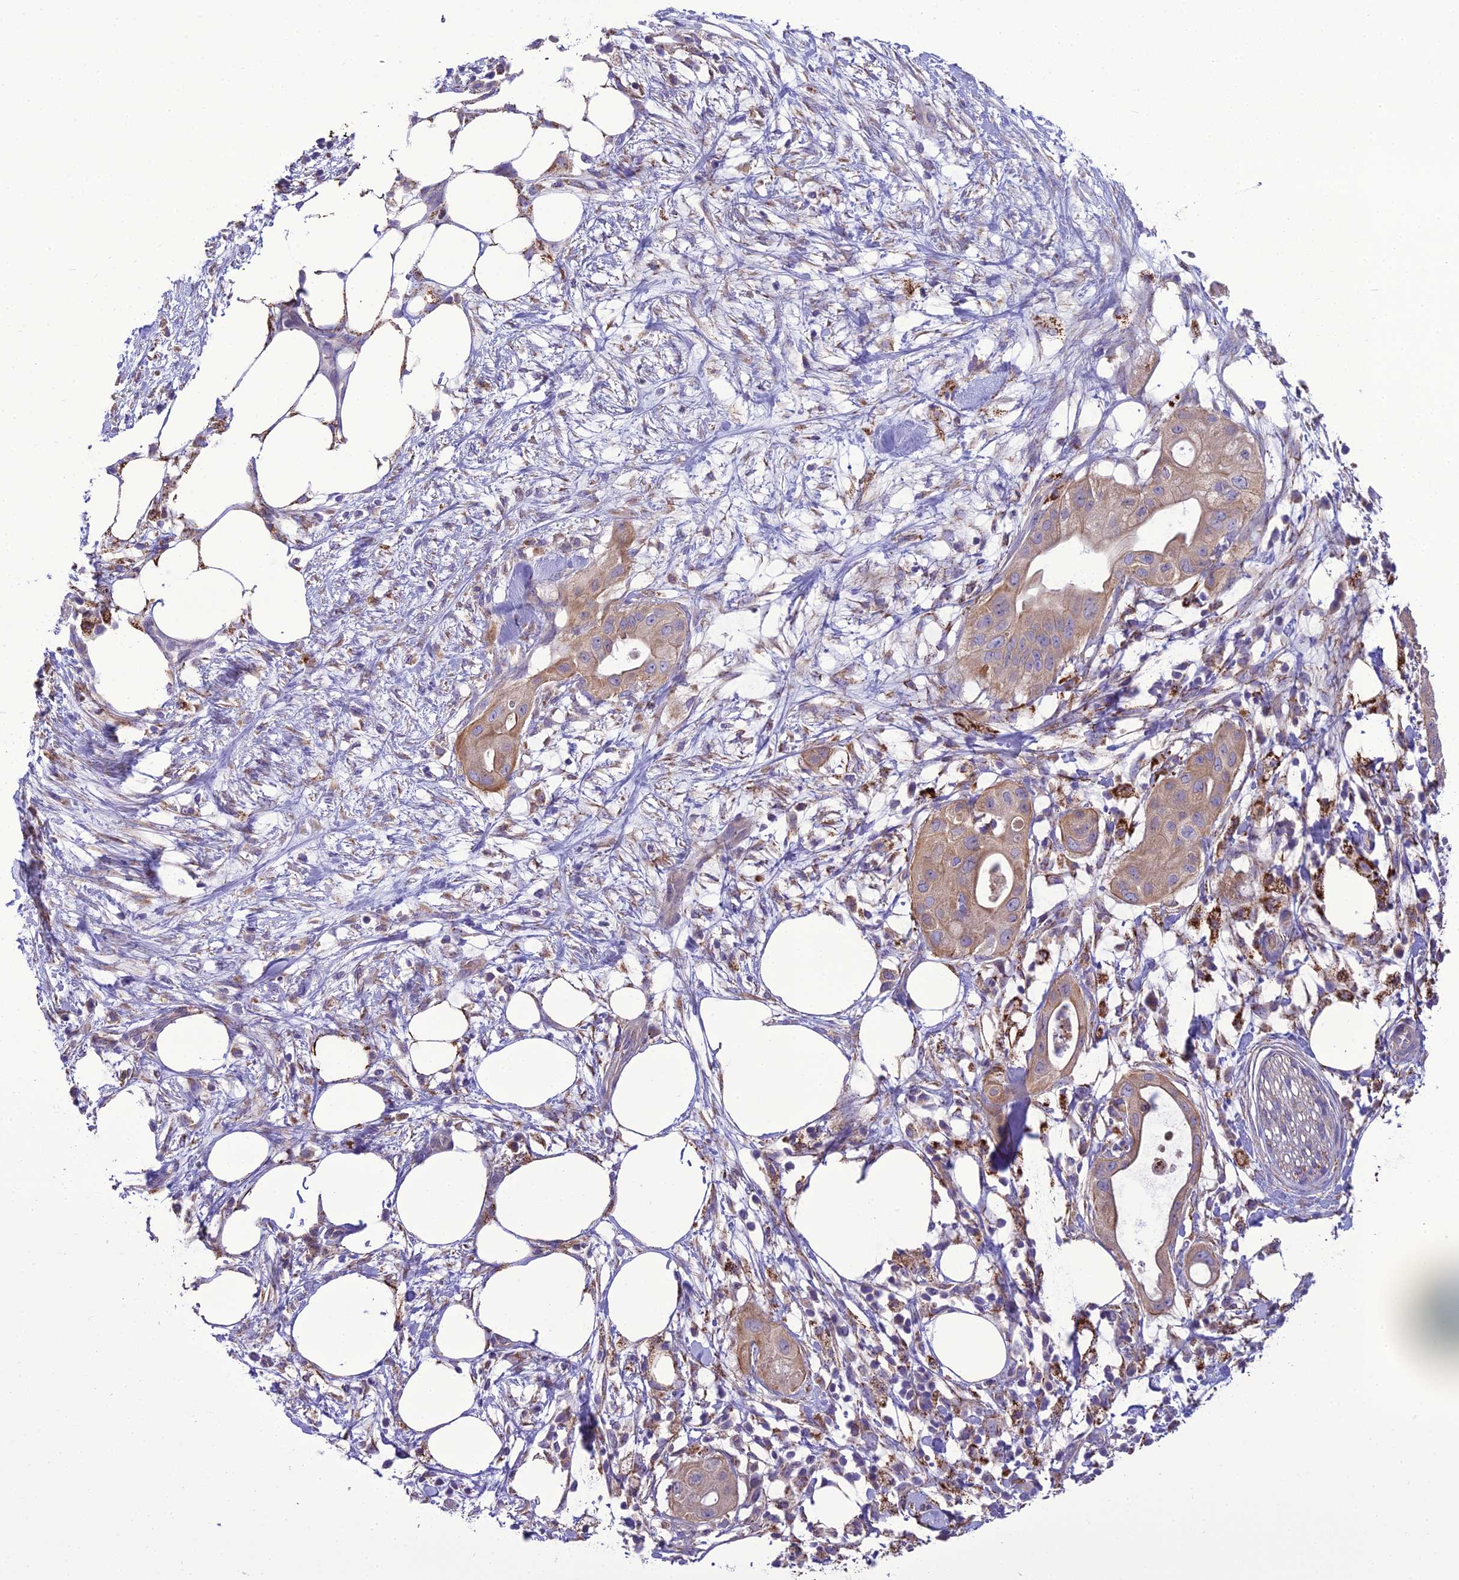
{"staining": {"intensity": "moderate", "quantity": ">75%", "location": "cytoplasmic/membranous"}, "tissue": "pancreatic cancer", "cell_type": "Tumor cells", "image_type": "cancer", "snomed": [{"axis": "morphology", "description": "Adenocarcinoma, NOS"}, {"axis": "topography", "description": "Pancreas"}], "caption": "Immunohistochemistry (IHC) staining of adenocarcinoma (pancreatic), which exhibits medium levels of moderate cytoplasmic/membranous staining in about >75% of tumor cells indicating moderate cytoplasmic/membranous protein staining. The staining was performed using DAB (3,3'-diaminobenzidine) (brown) for protein detection and nuclei were counterstained in hematoxylin (blue).", "gene": "TBC1D24", "patient": {"sex": "male", "age": 68}}